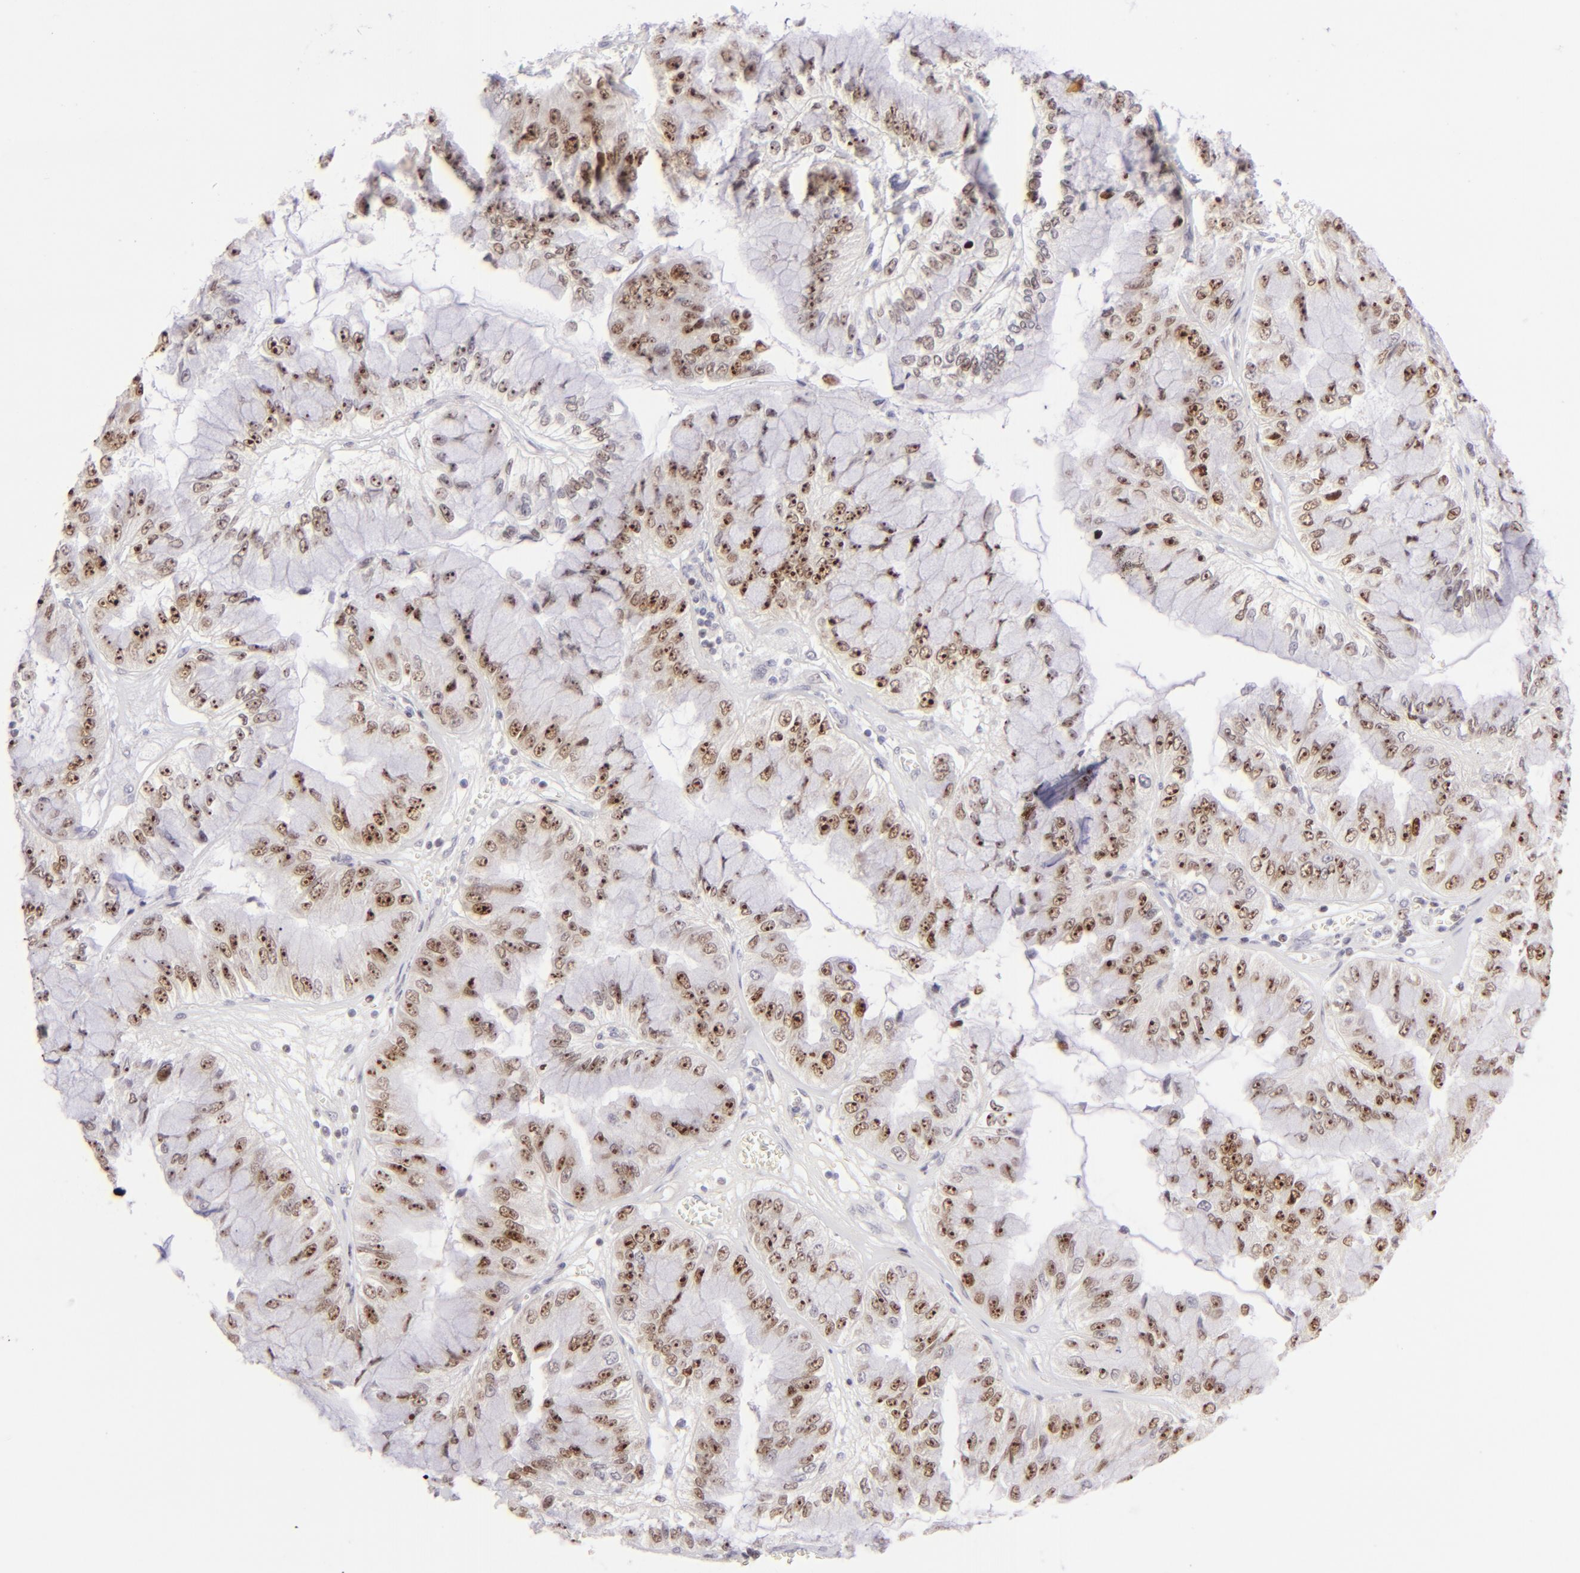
{"staining": {"intensity": "moderate", "quantity": "25%-75%", "location": "nuclear"}, "tissue": "liver cancer", "cell_type": "Tumor cells", "image_type": "cancer", "snomed": [{"axis": "morphology", "description": "Cholangiocarcinoma"}, {"axis": "topography", "description": "Liver"}], "caption": "IHC image of neoplastic tissue: liver cancer stained using IHC exhibits medium levels of moderate protein expression localized specifically in the nuclear of tumor cells, appearing as a nuclear brown color.", "gene": "POU2F1", "patient": {"sex": "female", "age": 79}}